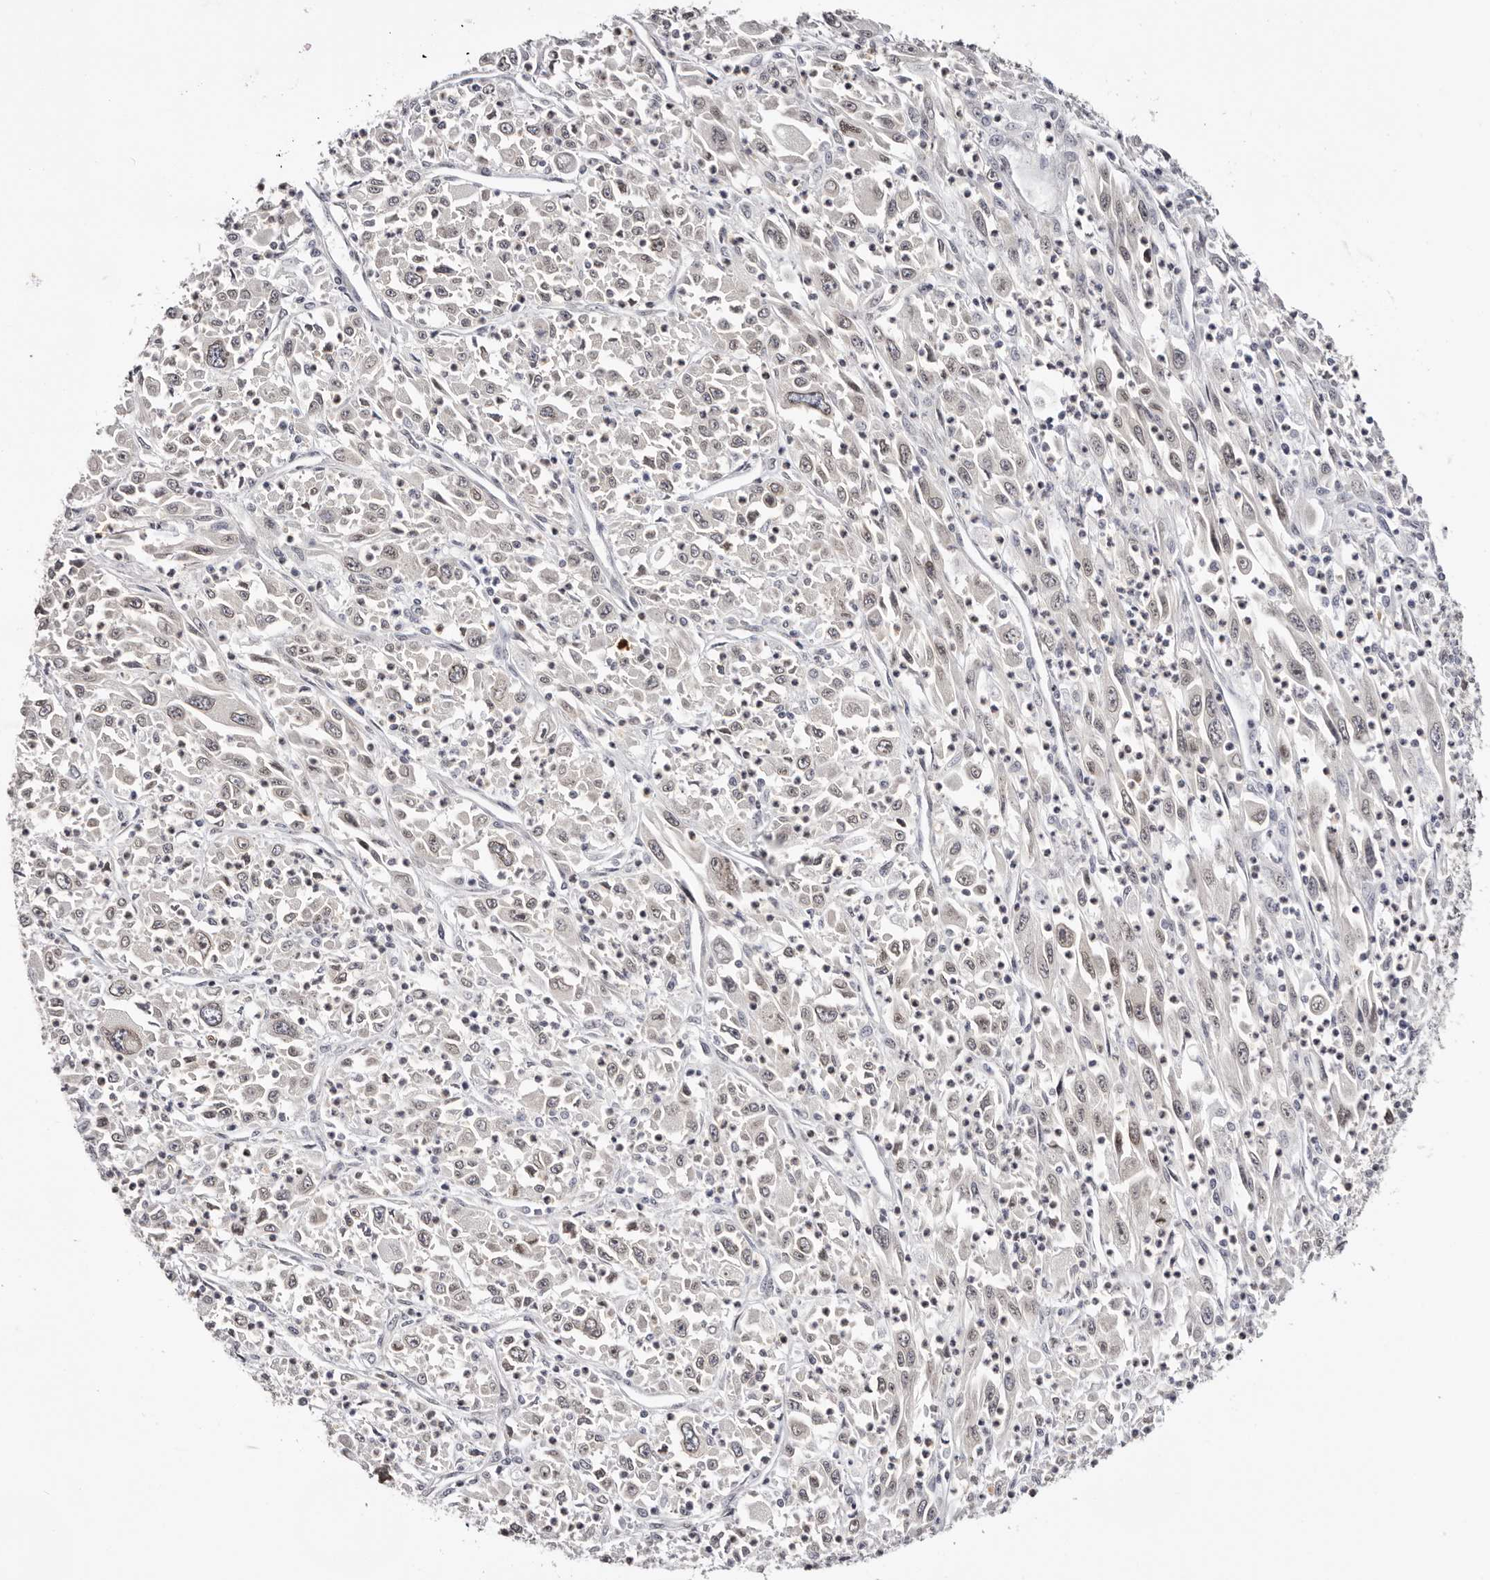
{"staining": {"intensity": "moderate", "quantity": "25%-75%", "location": "cytoplasmic/membranous,nuclear"}, "tissue": "melanoma", "cell_type": "Tumor cells", "image_type": "cancer", "snomed": [{"axis": "morphology", "description": "Malignant melanoma, Metastatic site"}, {"axis": "topography", "description": "Skin"}], "caption": "Brown immunohistochemical staining in human malignant melanoma (metastatic site) reveals moderate cytoplasmic/membranous and nuclear staining in approximately 25%-75% of tumor cells.", "gene": "NUP153", "patient": {"sex": "female", "age": 56}}